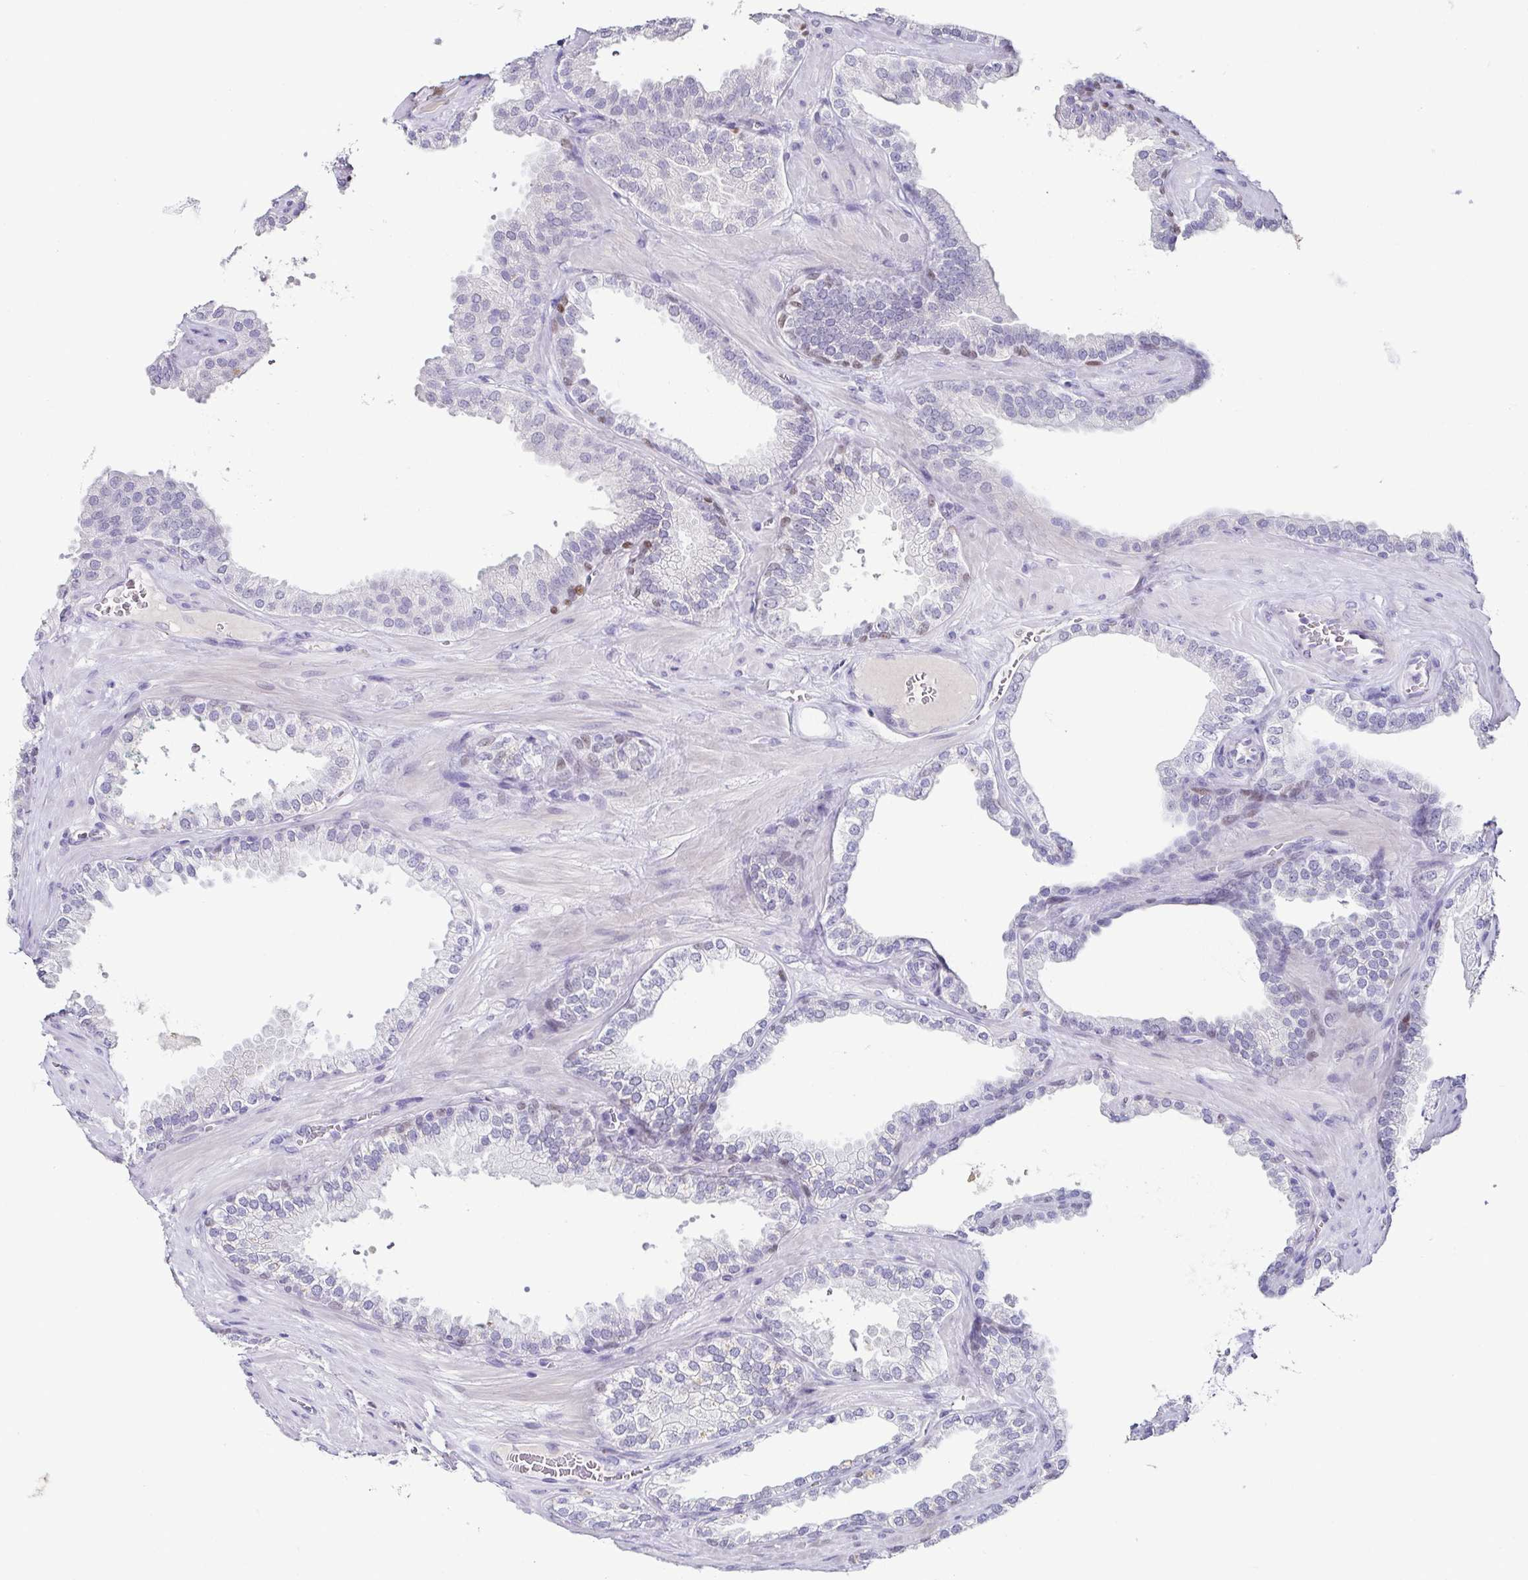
{"staining": {"intensity": "negative", "quantity": "none", "location": "none"}, "tissue": "prostate cancer", "cell_type": "Tumor cells", "image_type": "cancer", "snomed": [{"axis": "morphology", "description": "Adenocarcinoma, High grade"}, {"axis": "topography", "description": "Prostate"}], "caption": "Immunohistochemistry (IHC) micrograph of neoplastic tissue: human prostate cancer (high-grade adenocarcinoma) stained with DAB shows no significant protein positivity in tumor cells. (DAB (3,3'-diaminobenzidine) immunohistochemistry, high magnification).", "gene": "TP73", "patient": {"sex": "male", "age": 68}}